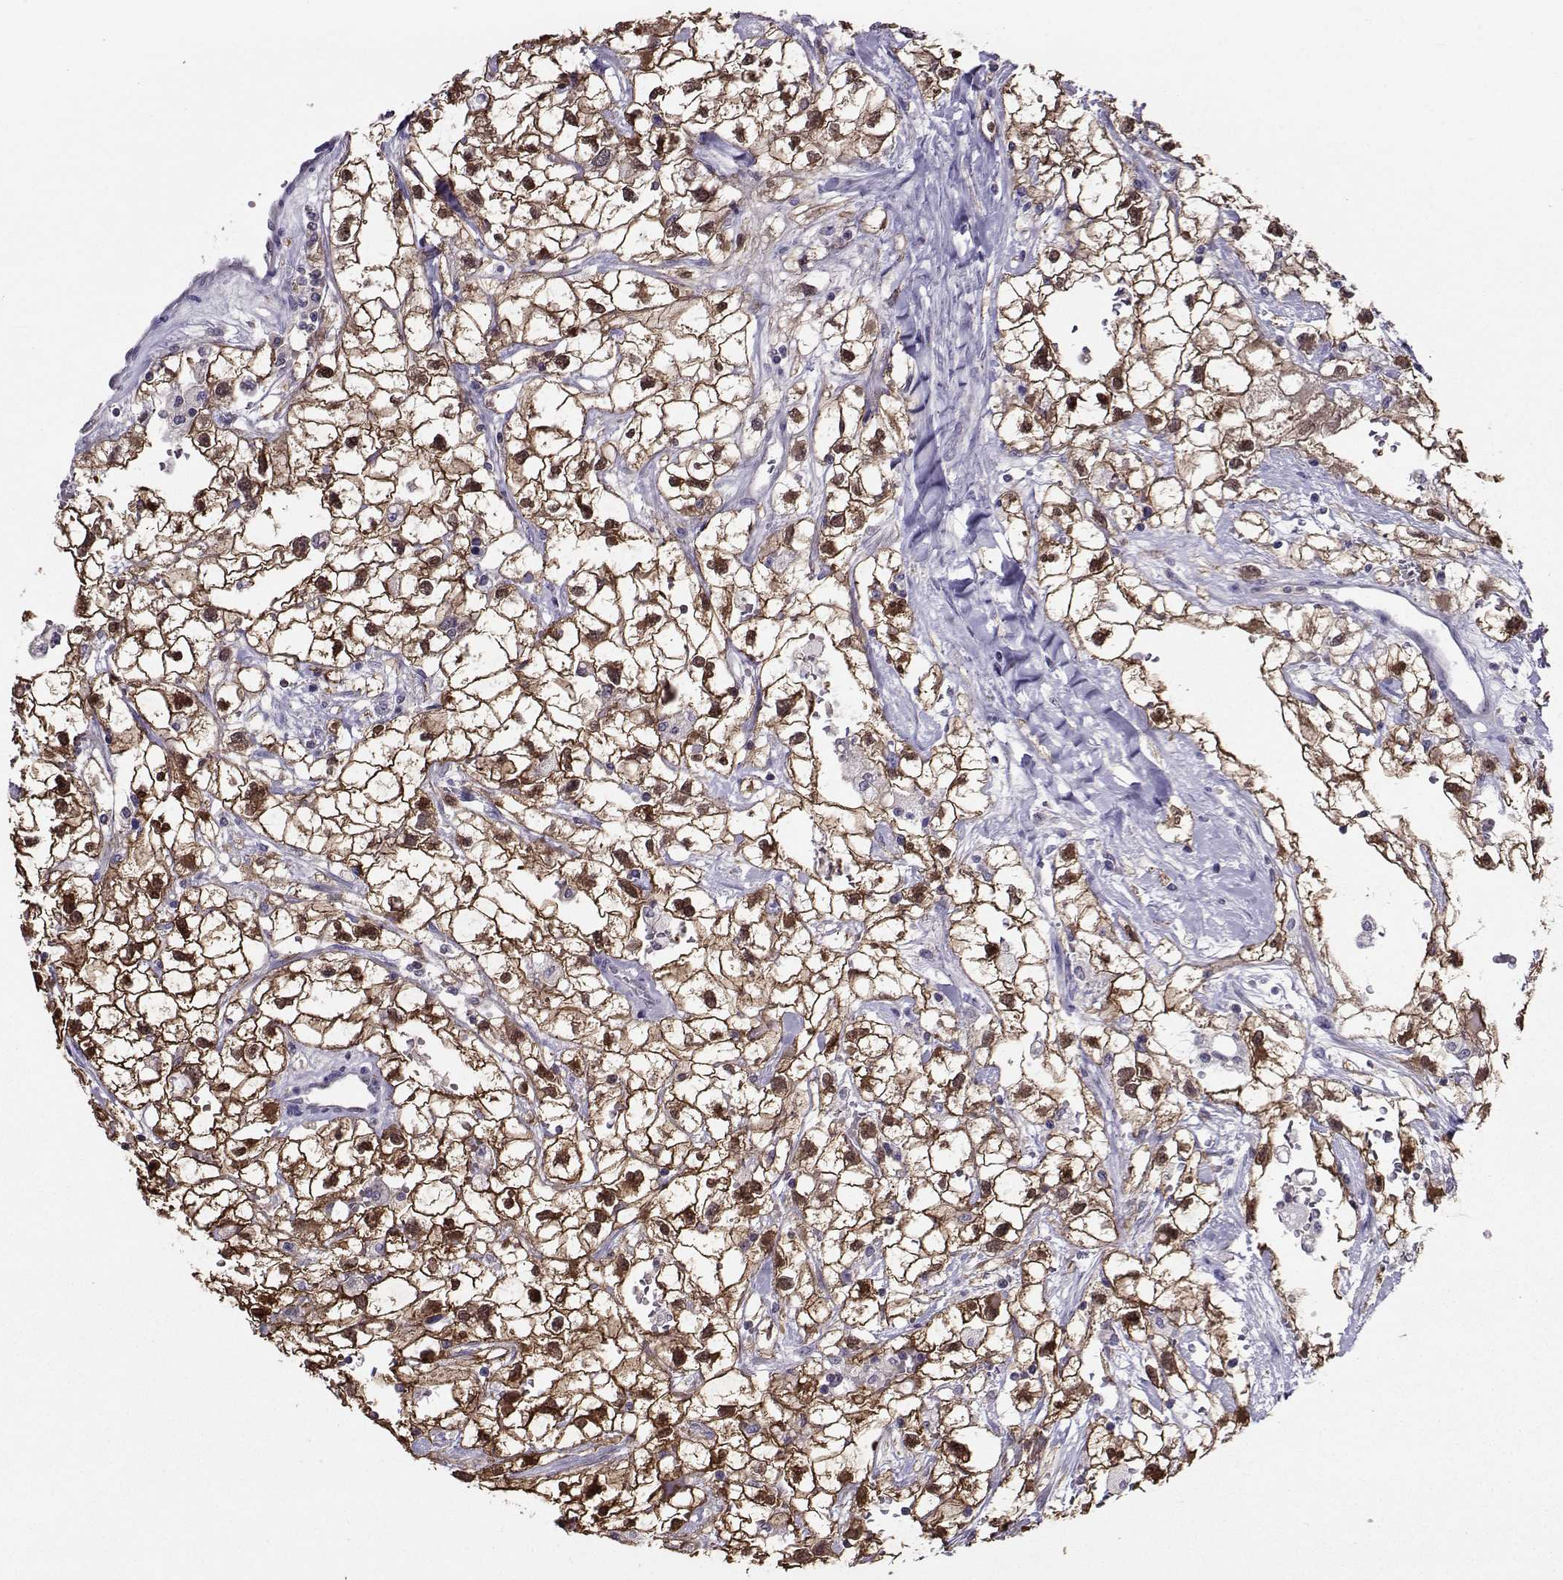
{"staining": {"intensity": "moderate", "quantity": ">75%", "location": "cytoplasmic/membranous,nuclear"}, "tissue": "renal cancer", "cell_type": "Tumor cells", "image_type": "cancer", "snomed": [{"axis": "morphology", "description": "Adenocarcinoma, NOS"}, {"axis": "topography", "description": "Kidney"}], "caption": "This image reveals immunohistochemistry (IHC) staining of human adenocarcinoma (renal), with medium moderate cytoplasmic/membranous and nuclear positivity in about >75% of tumor cells.", "gene": "PGK1", "patient": {"sex": "male", "age": 59}}